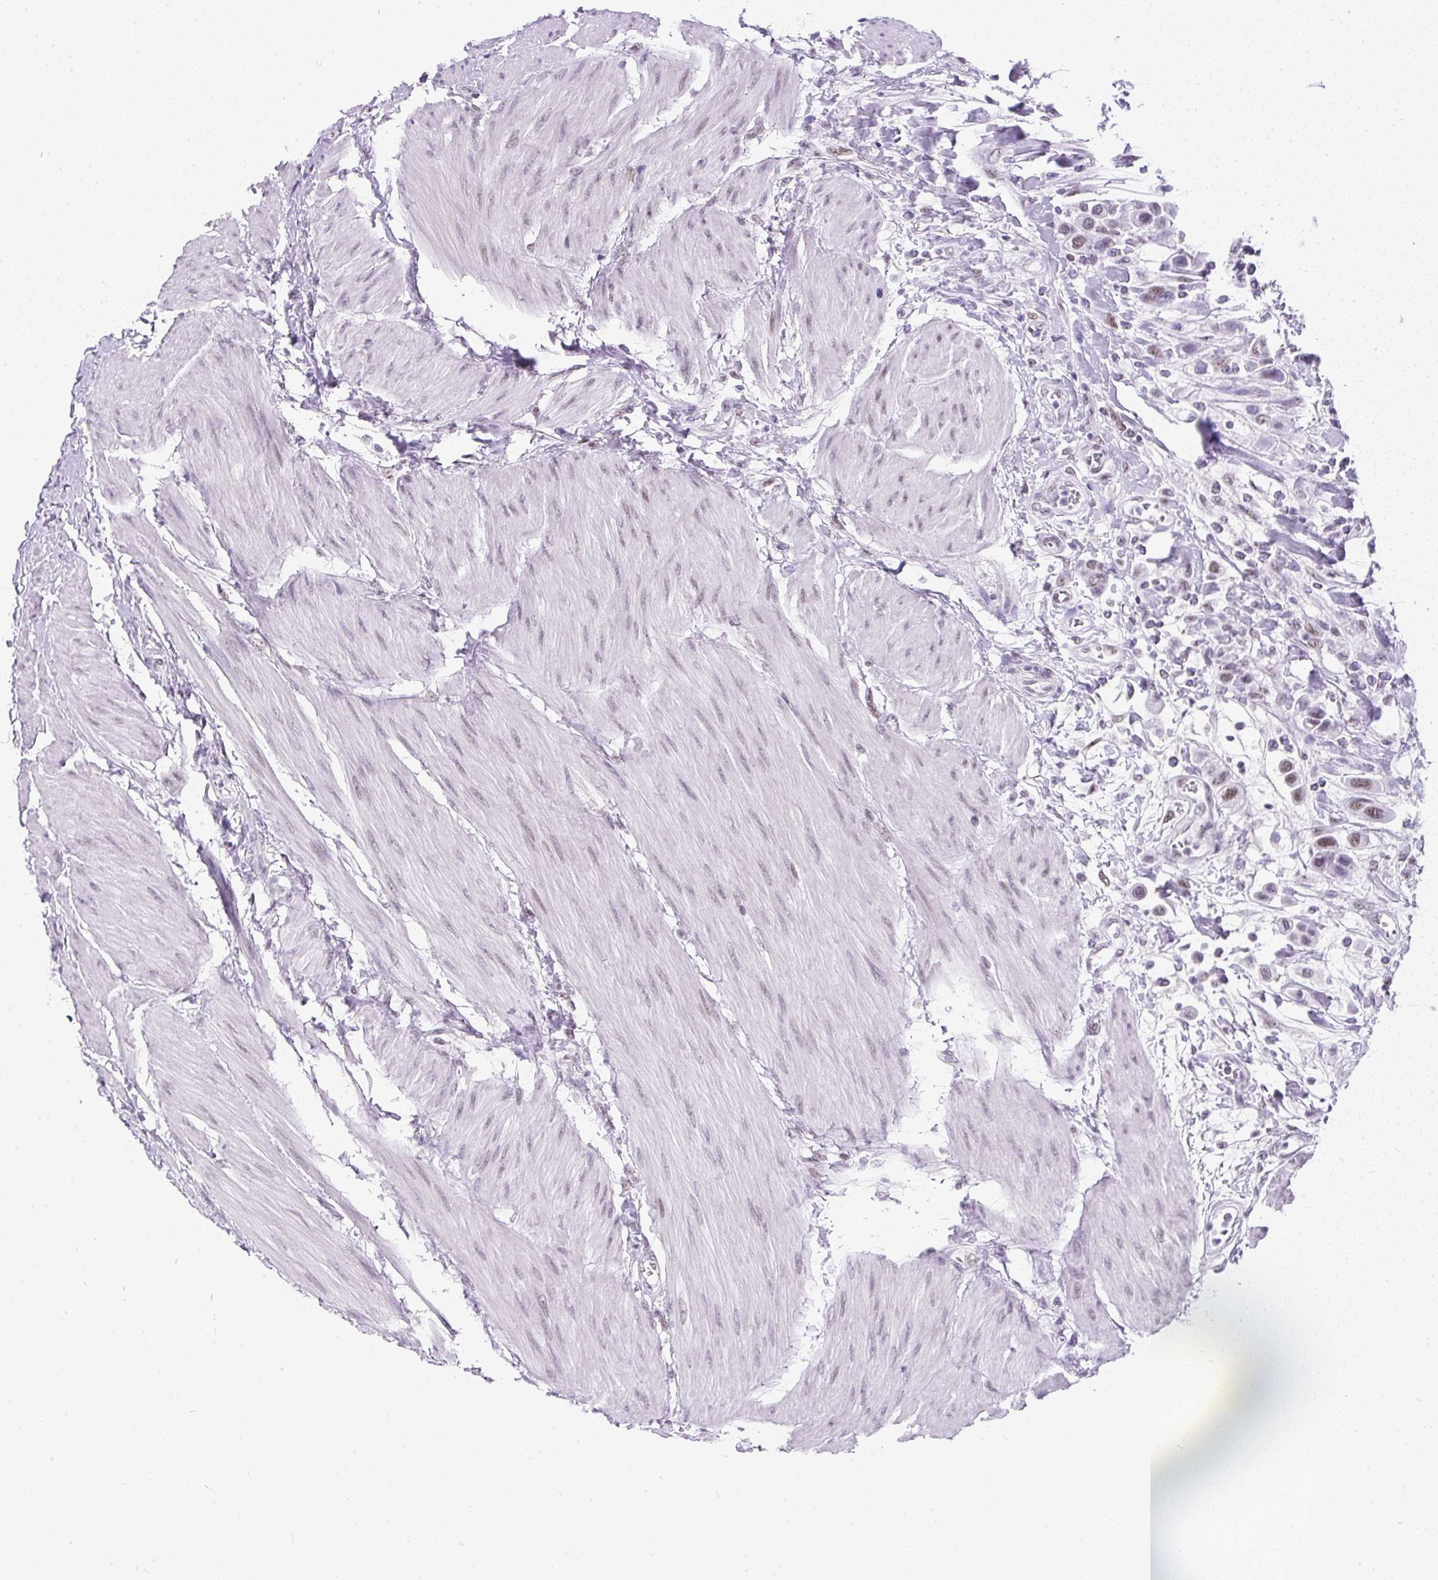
{"staining": {"intensity": "moderate", "quantity": "25%-75%", "location": "nuclear"}, "tissue": "urothelial cancer", "cell_type": "Tumor cells", "image_type": "cancer", "snomed": [{"axis": "morphology", "description": "Urothelial carcinoma, High grade"}, {"axis": "topography", "description": "Urinary bladder"}], "caption": "Immunohistochemistry histopathology image of urothelial carcinoma (high-grade) stained for a protein (brown), which exhibits medium levels of moderate nuclear expression in about 25%-75% of tumor cells.", "gene": "PLCXD2", "patient": {"sex": "male", "age": 50}}